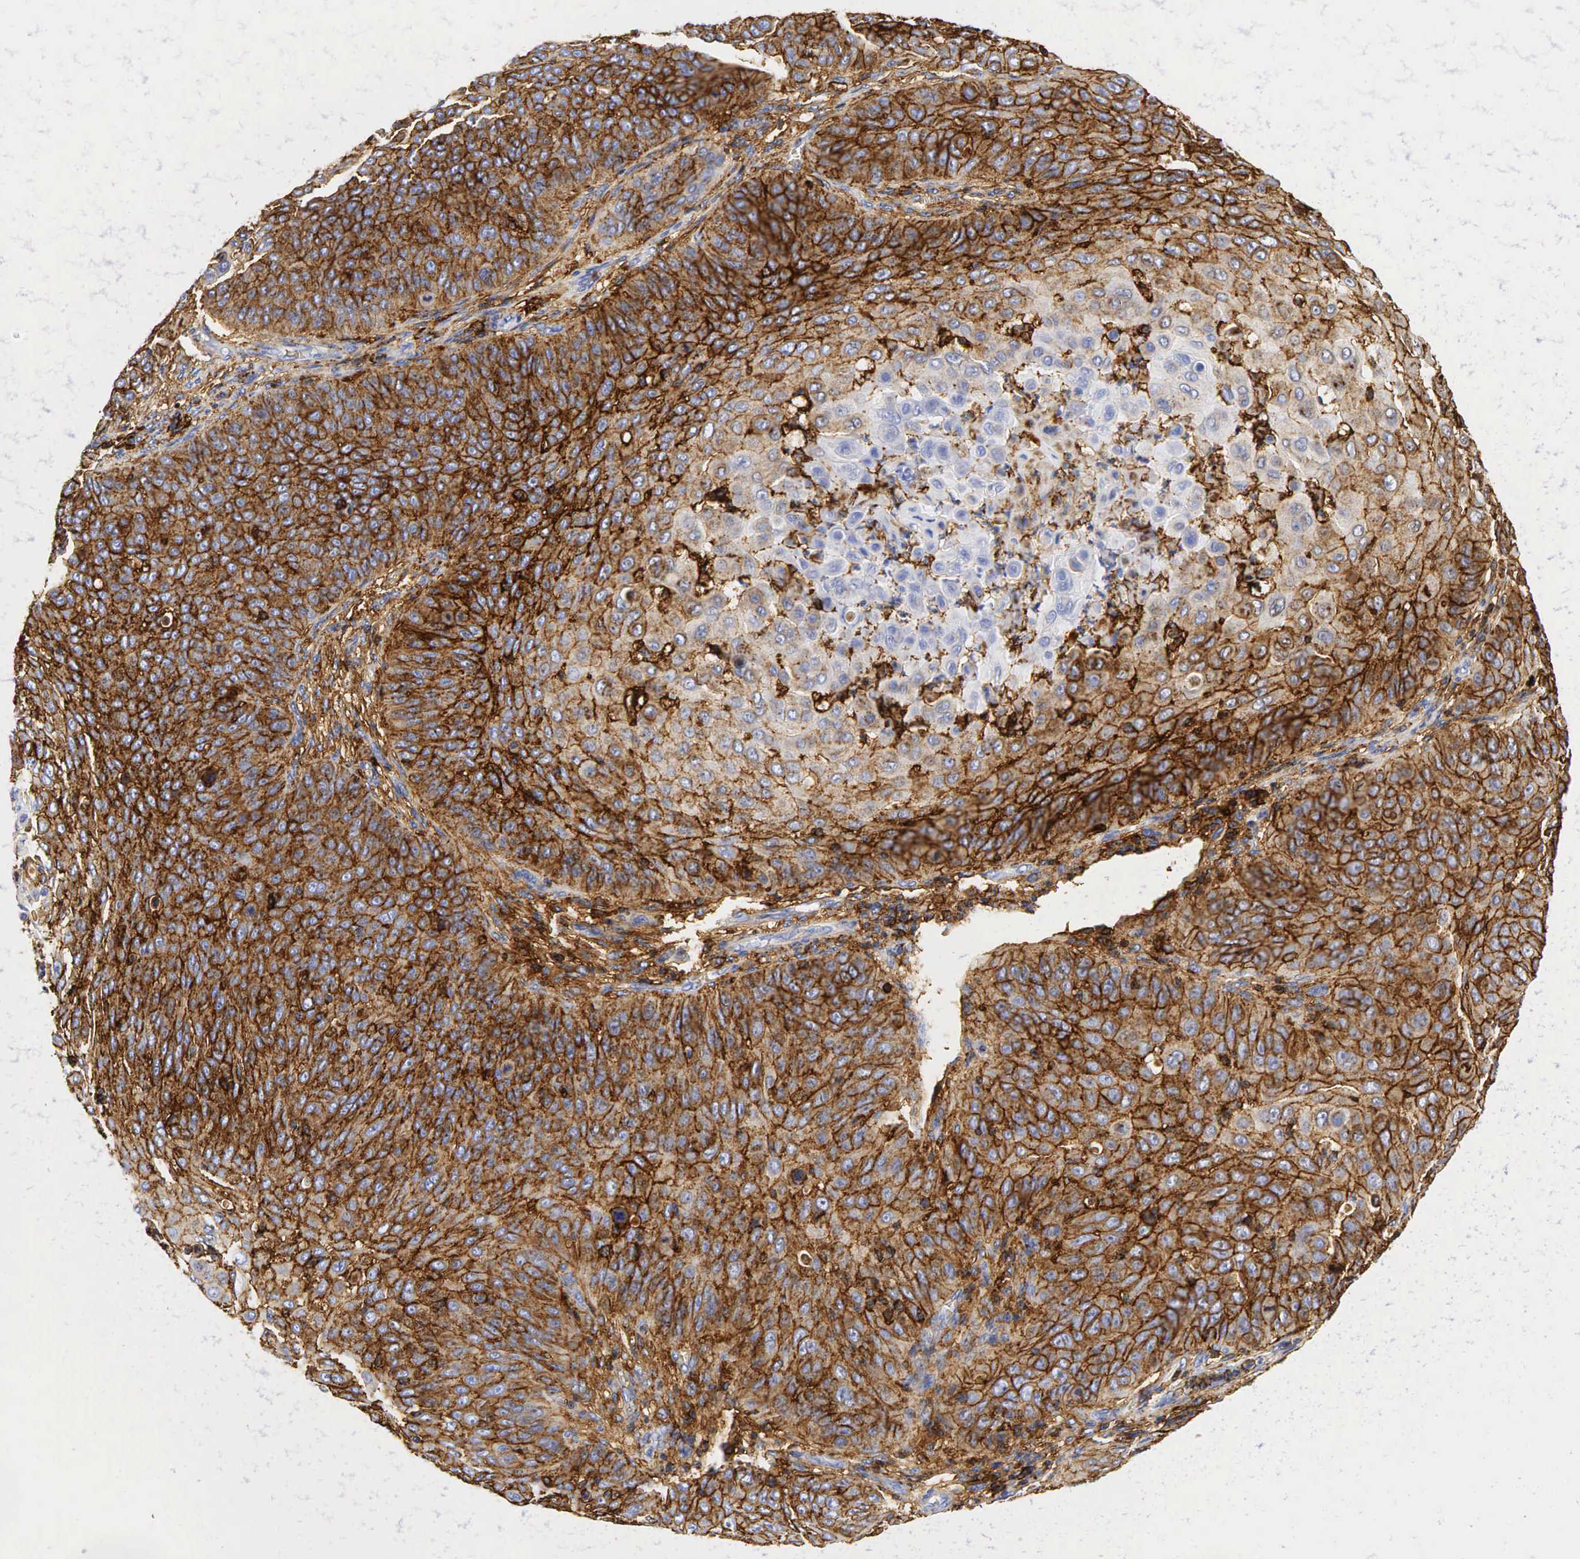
{"staining": {"intensity": "strong", "quantity": ">75%", "location": "cytoplasmic/membranous"}, "tissue": "skin cancer", "cell_type": "Tumor cells", "image_type": "cancer", "snomed": [{"axis": "morphology", "description": "Squamous cell carcinoma, NOS"}, {"axis": "topography", "description": "Skin"}], "caption": "This photomicrograph reveals skin cancer stained with immunohistochemistry (IHC) to label a protein in brown. The cytoplasmic/membranous of tumor cells show strong positivity for the protein. Nuclei are counter-stained blue.", "gene": "CD44", "patient": {"sex": "male", "age": 82}}